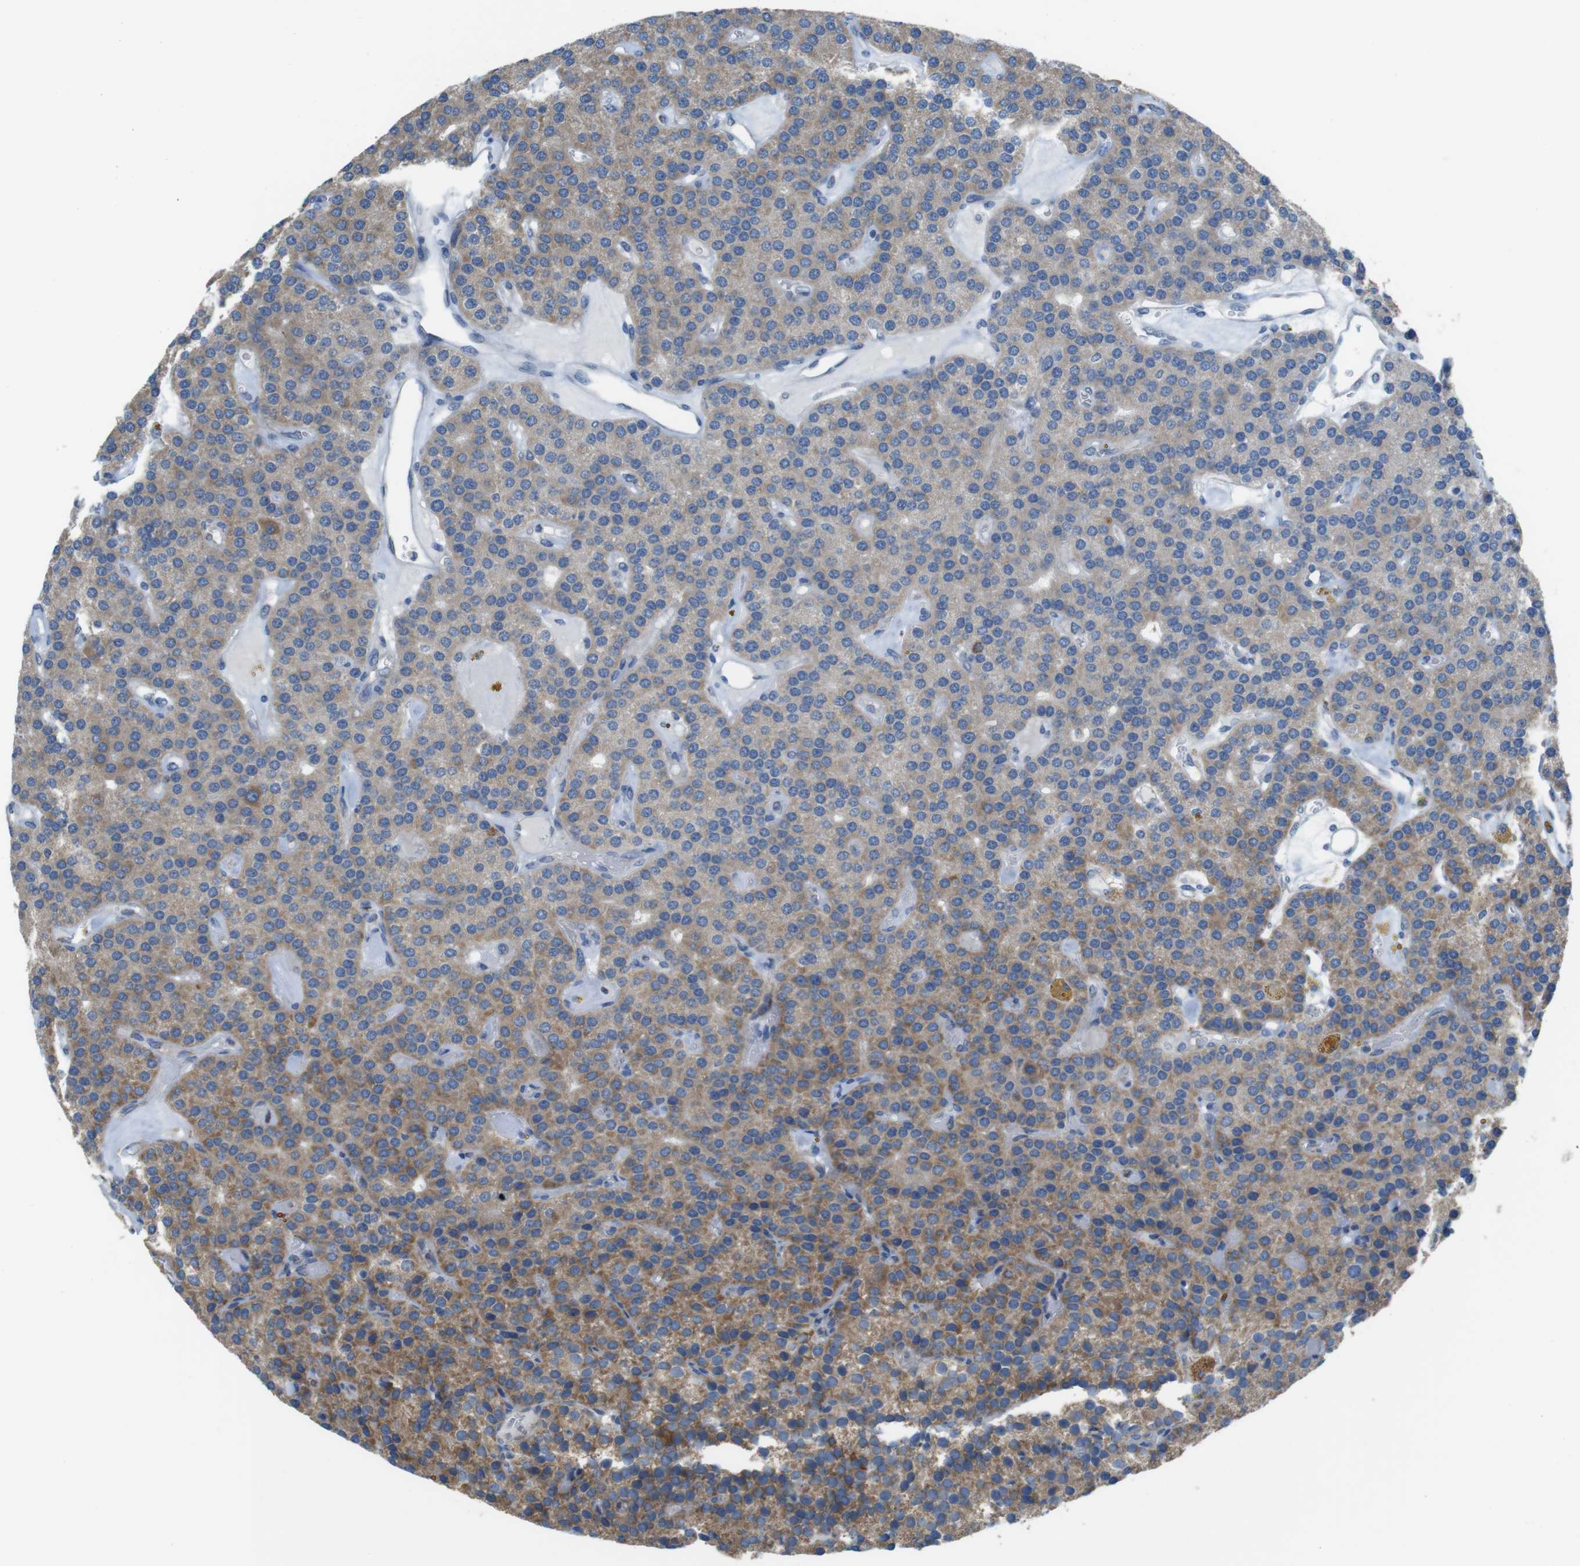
{"staining": {"intensity": "strong", "quantity": ">75%", "location": "cytoplasmic/membranous"}, "tissue": "parathyroid gland", "cell_type": "Glandular cells", "image_type": "normal", "snomed": [{"axis": "morphology", "description": "Normal tissue, NOS"}, {"axis": "morphology", "description": "Adenoma, NOS"}, {"axis": "topography", "description": "Parathyroid gland"}], "caption": "This micrograph shows IHC staining of normal parathyroid gland, with high strong cytoplasmic/membranous staining in approximately >75% of glandular cells.", "gene": "GRIK1", "patient": {"sex": "female", "age": 86}}